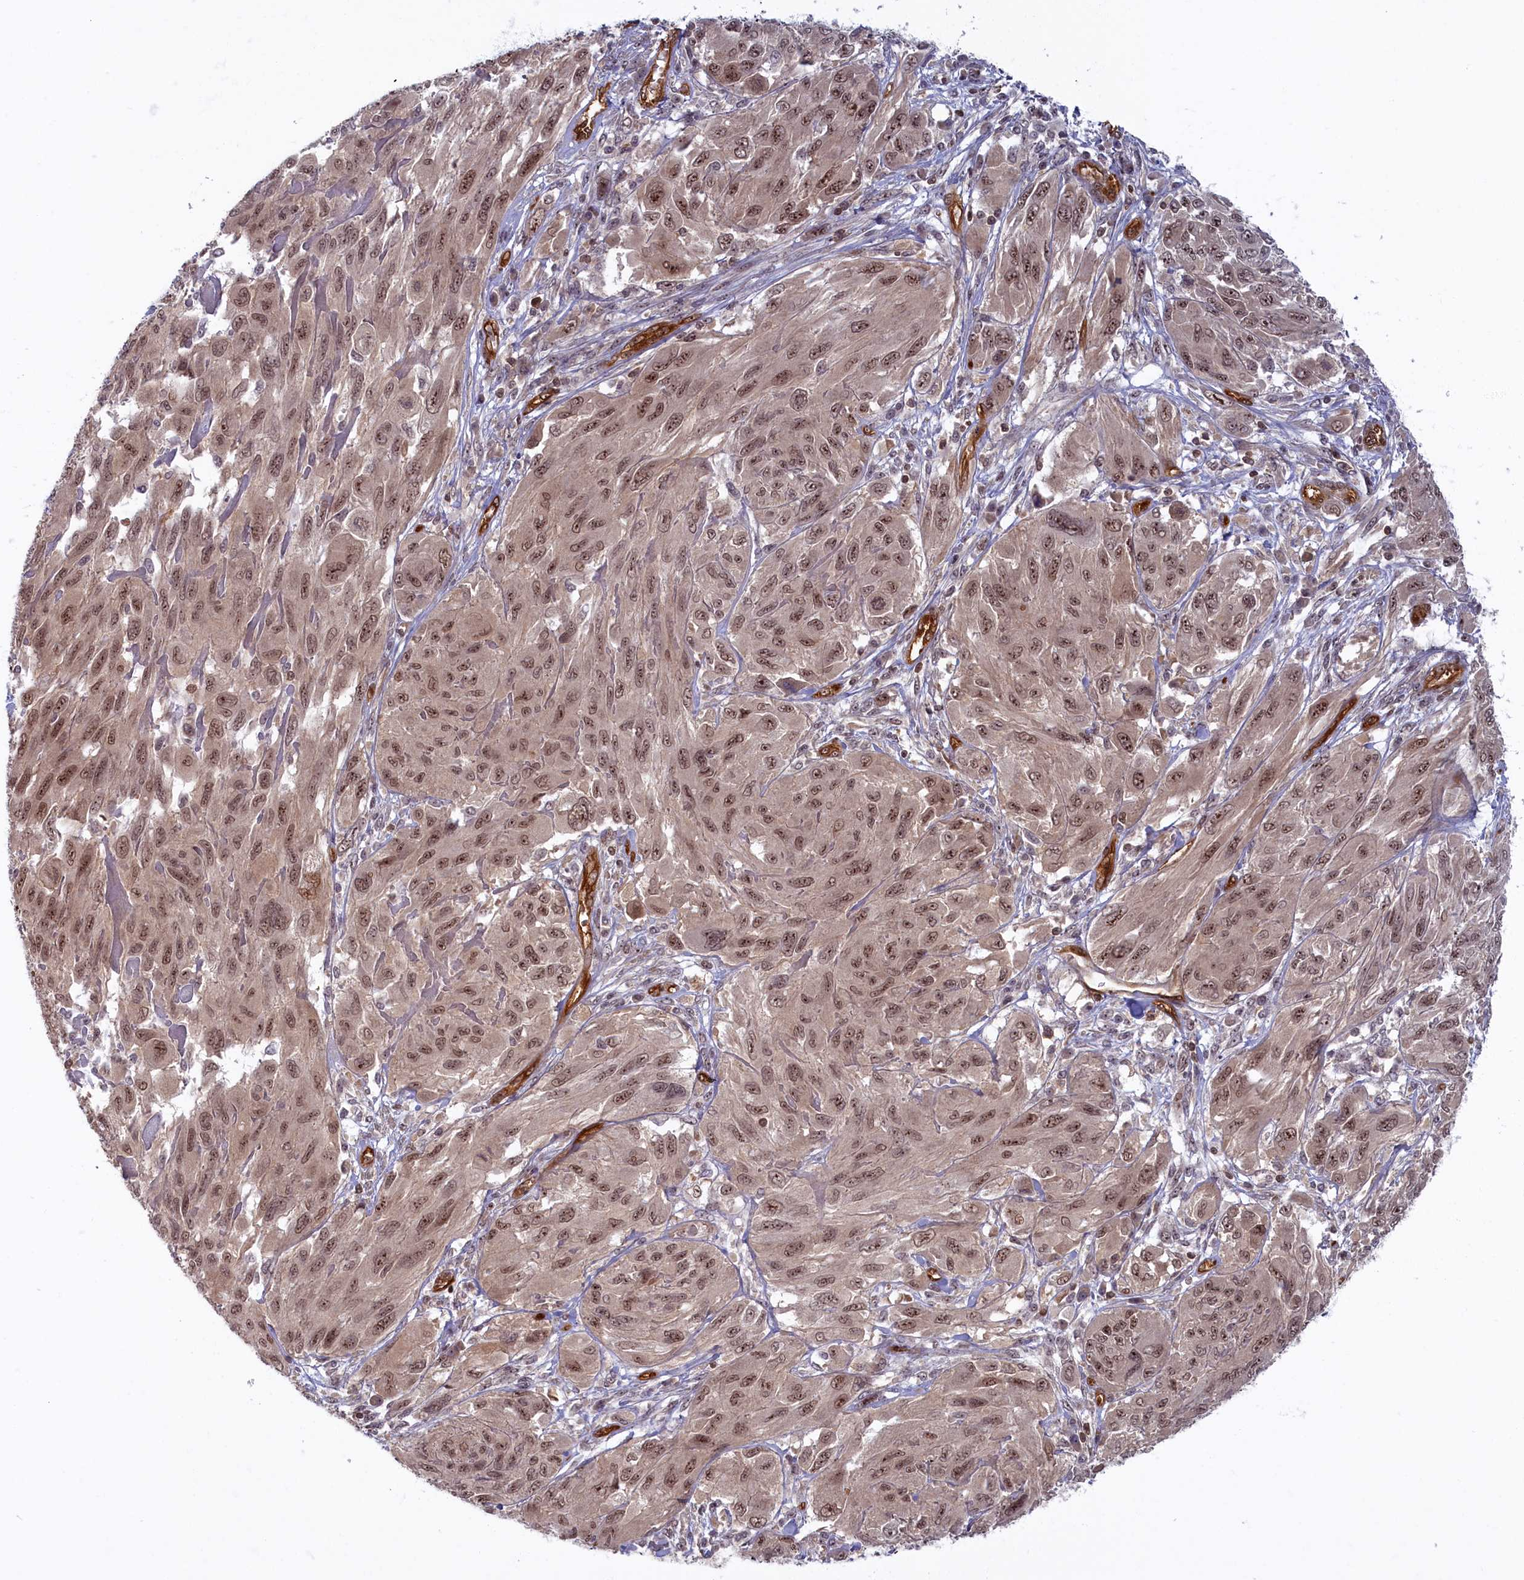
{"staining": {"intensity": "moderate", "quantity": ">75%", "location": "nuclear"}, "tissue": "melanoma", "cell_type": "Tumor cells", "image_type": "cancer", "snomed": [{"axis": "morphology", "description": "Malignant melanoma, NOS"}, {"axis": "topography", "description": "Skin"}], "caption": "Immunohistochemical staining of melanoma exhibits medium levels of moderate nuclear protein expression in approximately >75% of tumor cells. (Stains: DAB in brown, nuclei in blue, Microscopy: brightfield microscopy at high magnification).", "gene": "SNRK", "patient": {"sex": "female", "age": 91}}